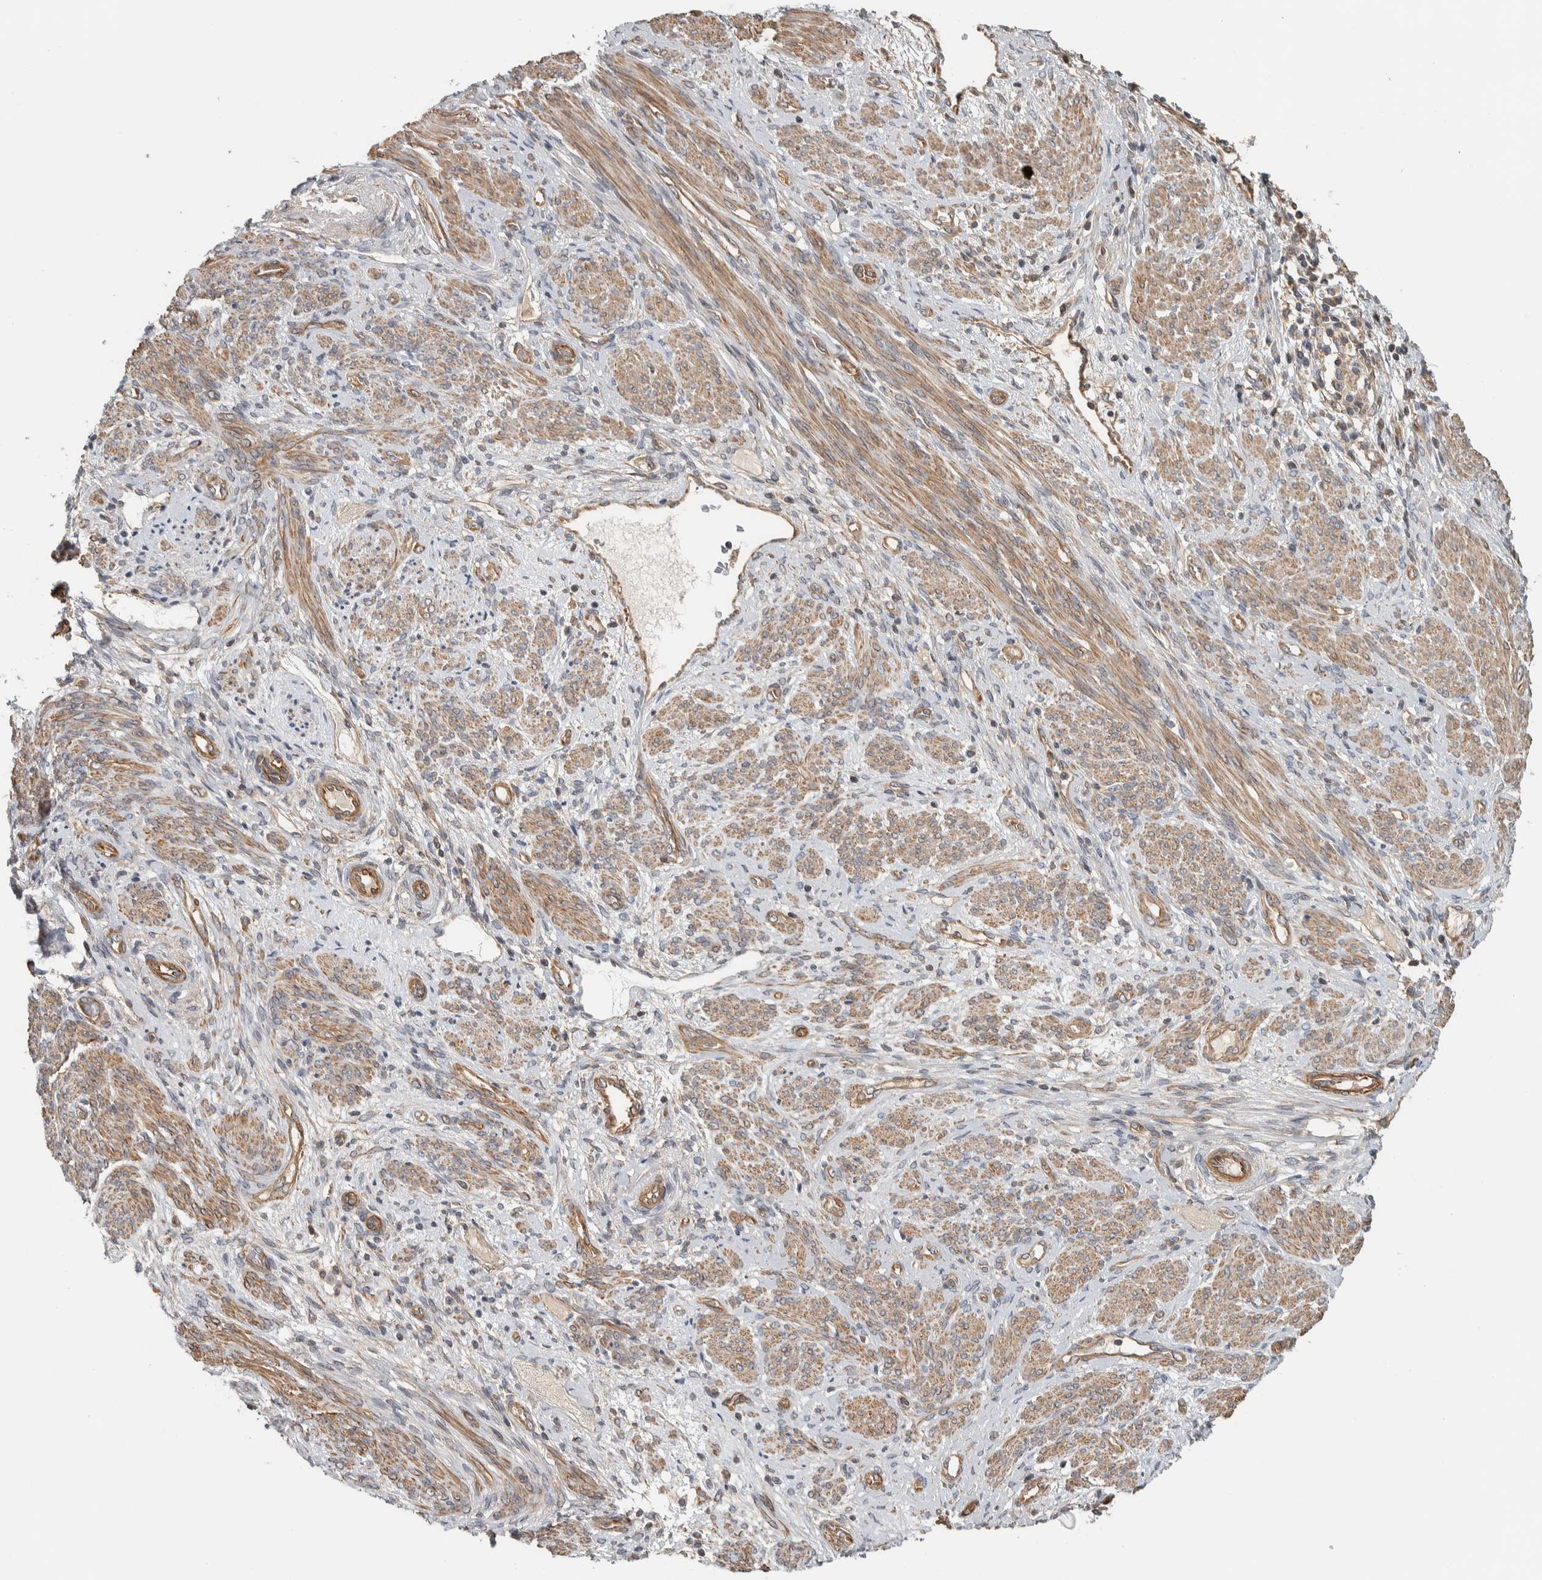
{"staining": {"intensity": "weak", "quantity": ">75%", "location": "cytoplasmic/membranous"}, "tissue": "endometrial cancer", "cell_type": "Tumor cells", "image_type": "cancer", "snomed": [{"axis": "morphology", "description": "Adenocarcinoma, NOS"}, {"axis": "topography", "description": "Endometrium"}], "caption": "Immunohistochemical staining of endometrial cancer reveals low levels of weak cytoplasmic/membranous expression in approximately >75% of tumor cells.", "gene": "TBC1D31", "patient": {"sex": "female", "age": 85}}